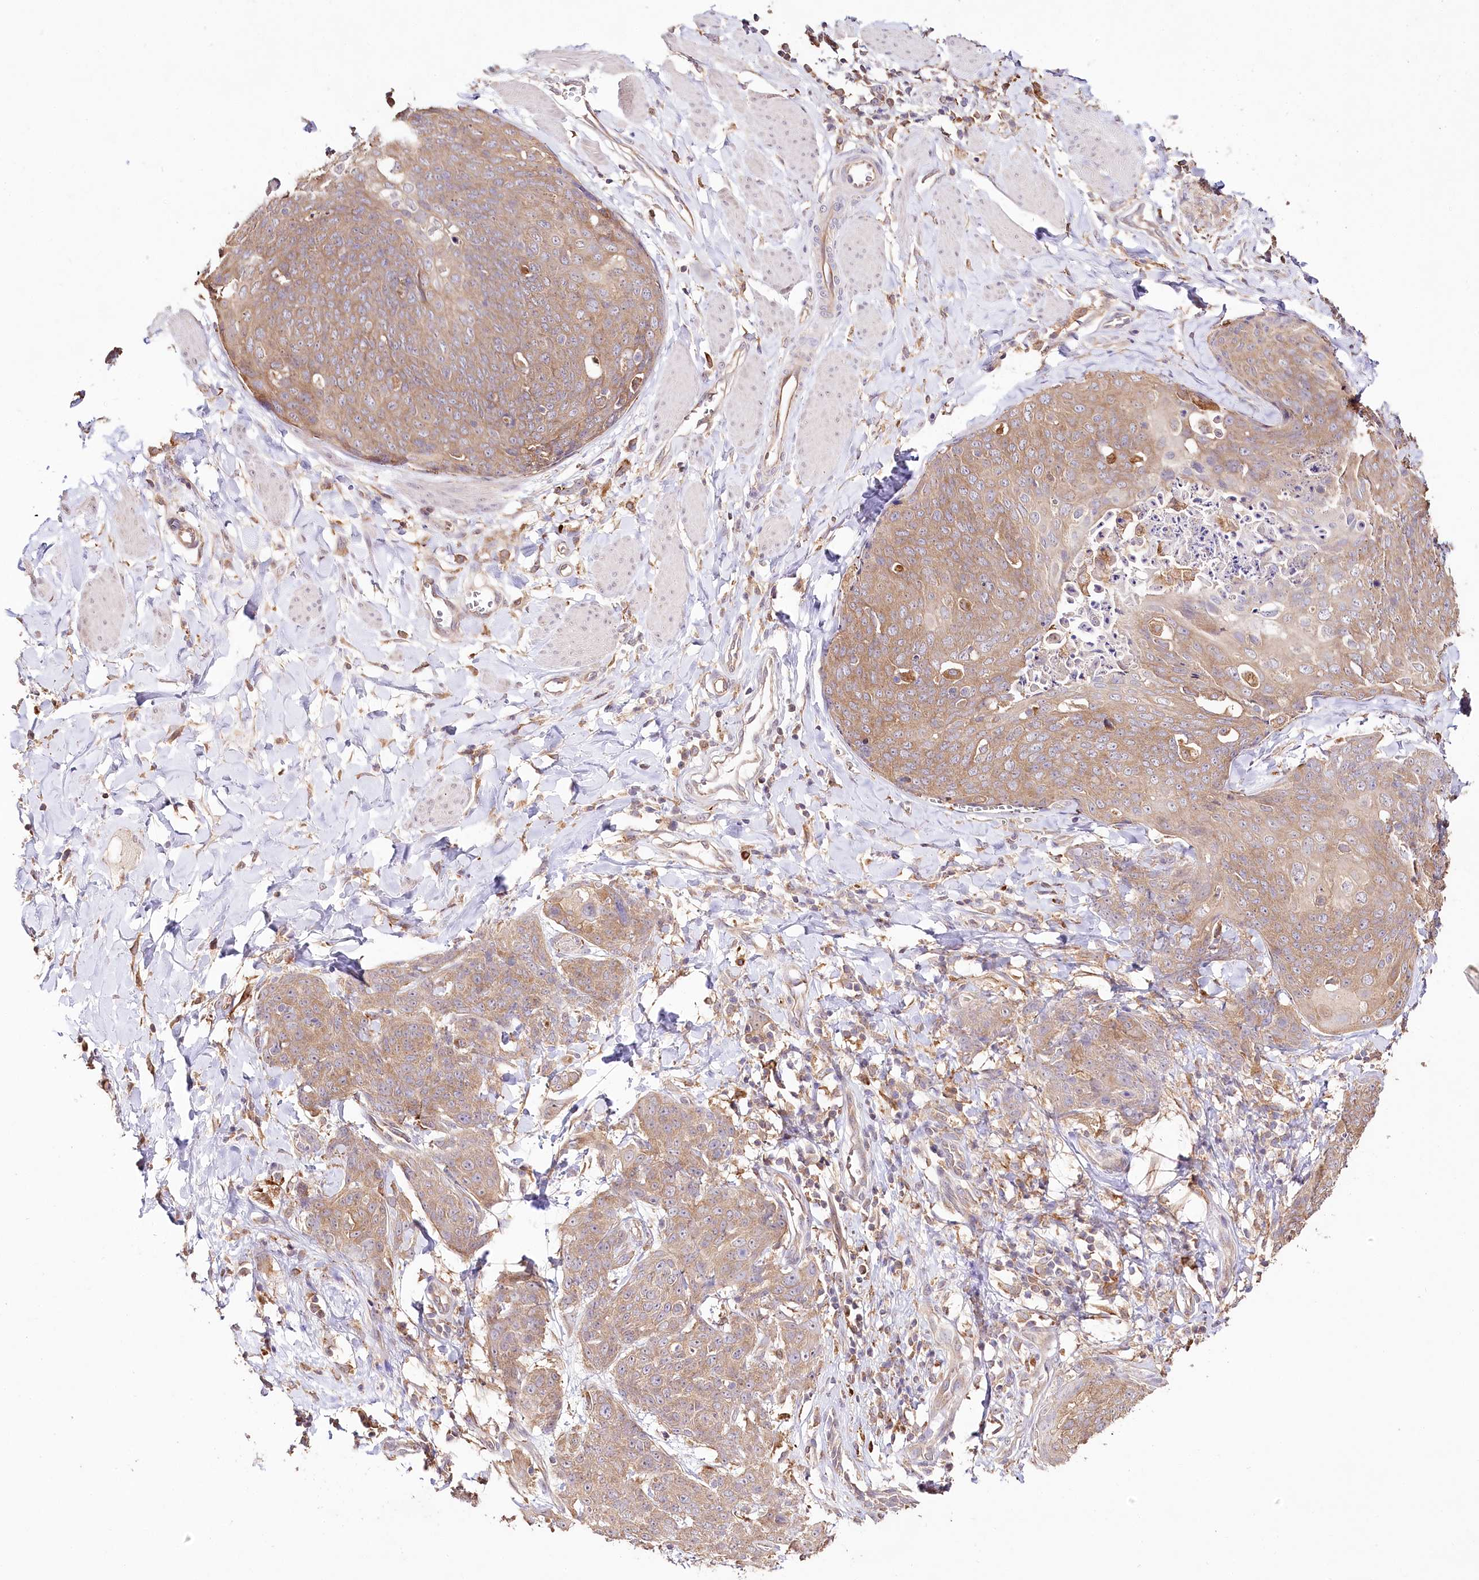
{"staining": {"intensity": "moderate", "quantity": ">75%", "location": "cytoplasmic/membranous"}, "tissue": "skin cancer", "cell_type": "Tumor cells", "image_type": "cancer", "snomed": [{"axis": "morphology", "description": "Squamous cell carcinoma, NOS"}, {"axis": "topography", "description": "Skin"}, {"axis": "topography", "description": "Vulva"}], "caption": "Immunohistochemistry micrograph of neoplastic tissue: human squamous cell carcinoma (skin) stained using immunohistochemistry (IHC) exhibits medium levels of moderate protein expression localized specifically in the cytoplasmic/membranous of tumor cells, appearing as a cytoplasmic/membranous brown color.", "gene": "DMXL1", "patient": {"sex": "female", "age": 85}}